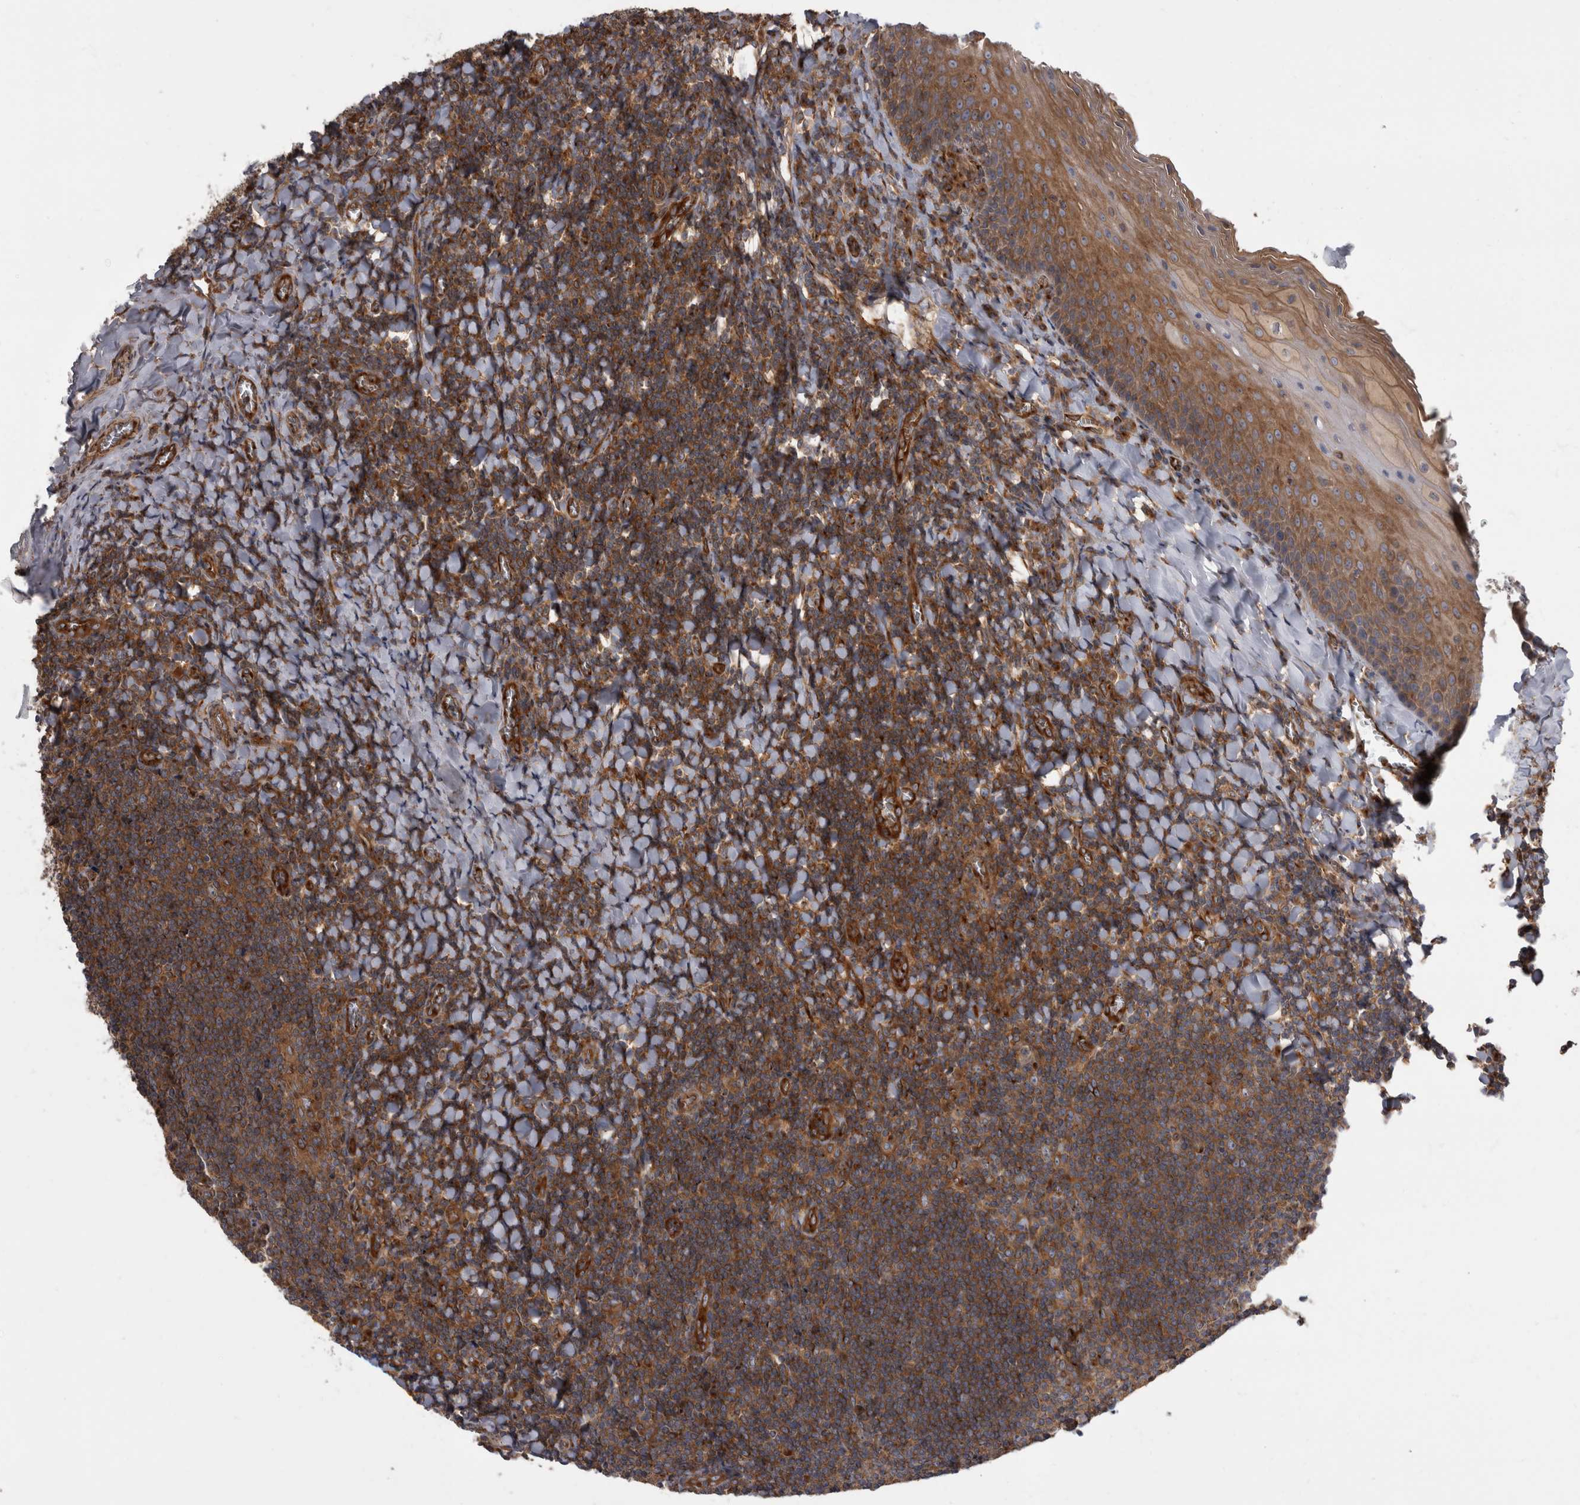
{"staining": {"intensity": "moderate", "quantity": ">75%", "location": "cytoplasmic/membranous"}, "tissue": "tonsil", "cell_type": "Germinal center cells", "image_type": "normal", "snomed": [{"axis": "morphology", "description": "Normal tissue, NOS"}, {"axis": "topography", "description": "Tonsil"}], "caption": "Immunohistochemical staining of normal tonsil exhibits >75% levels of moderate cytoplasmic/membranous protein positivity in approximately >75% of germinal center cells.", "gene": "HOOK3", "patient": {"sex": "male", "age": 27}}